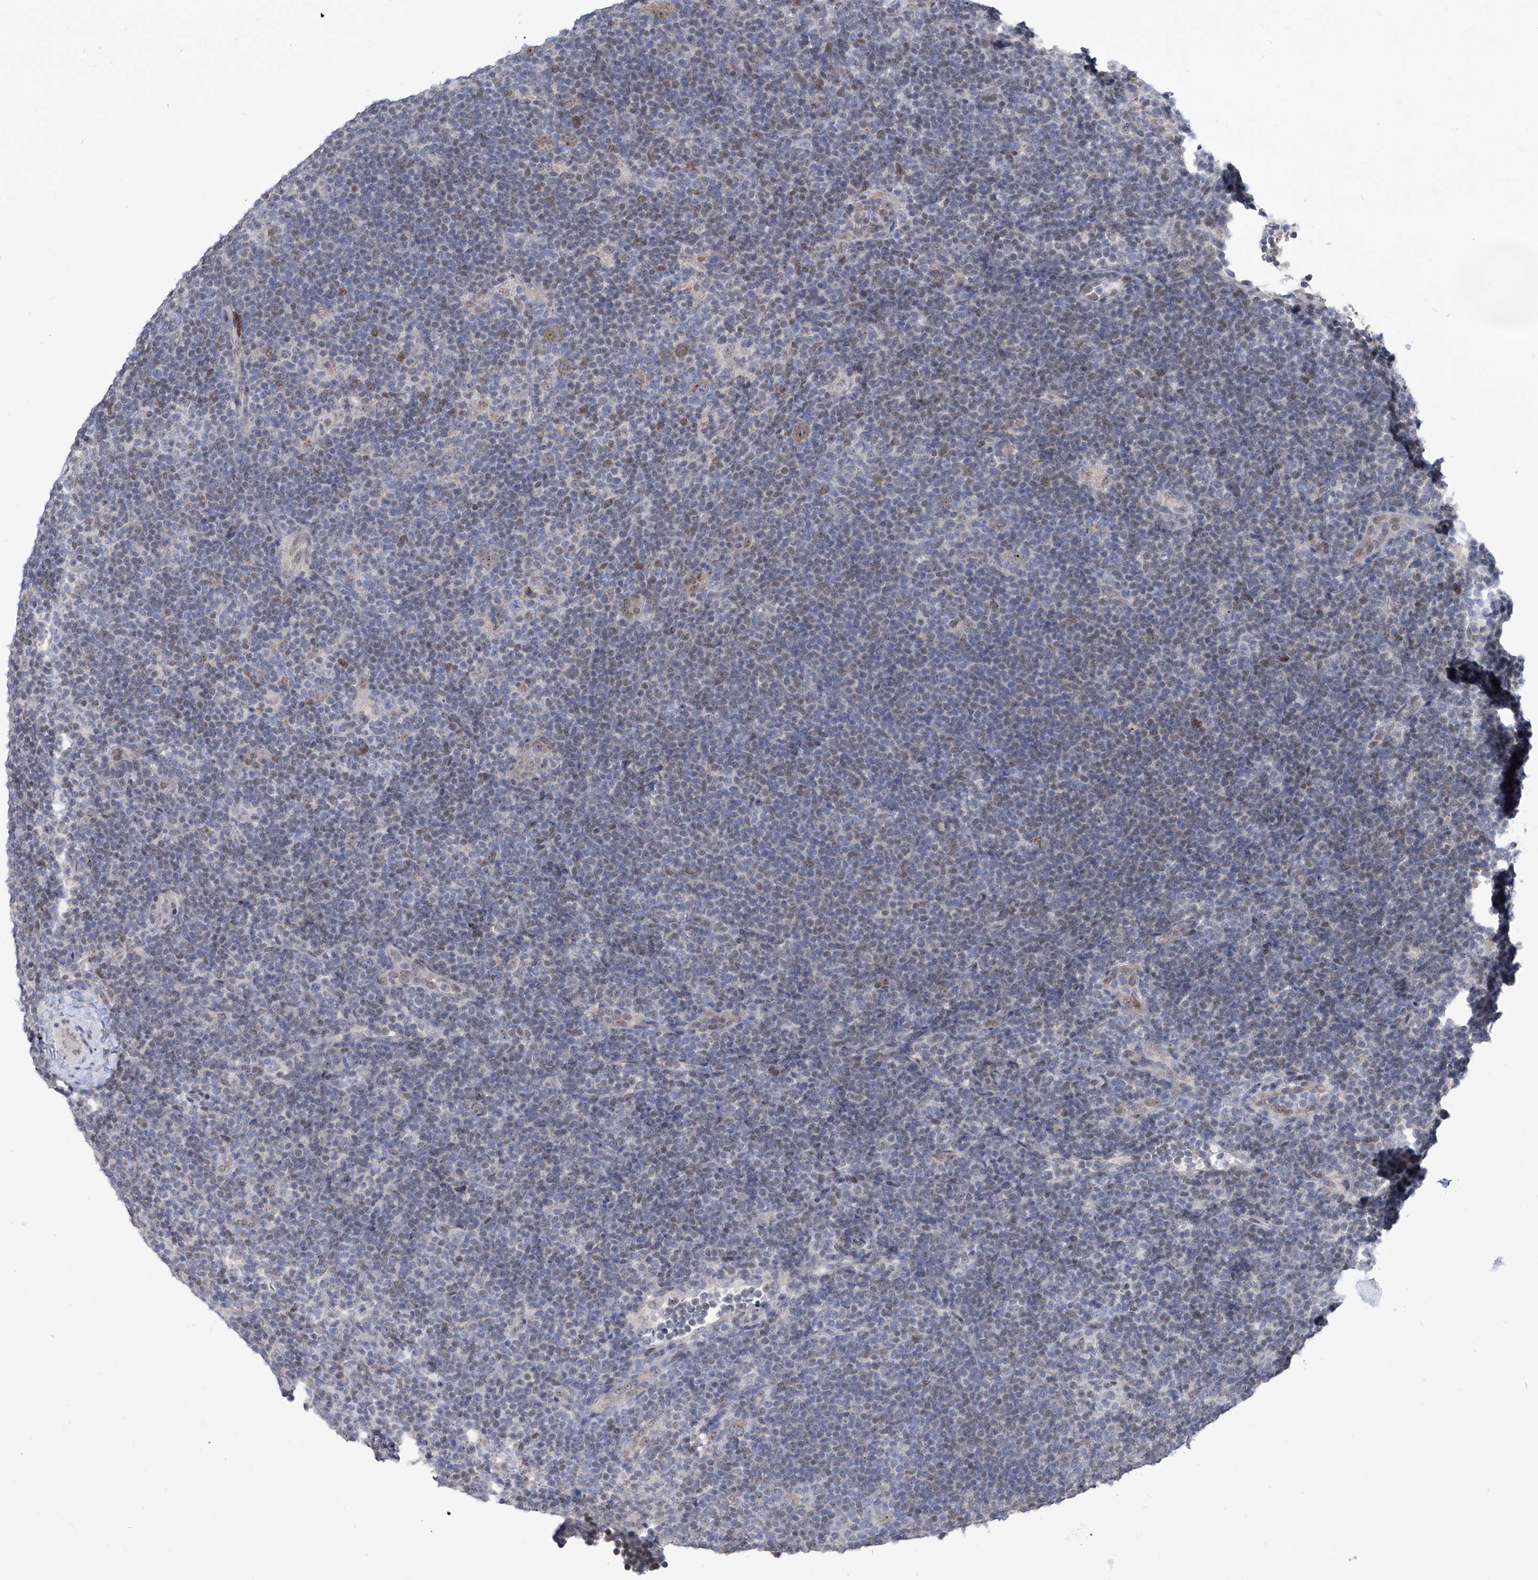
{"staining": {"intensity": "weak", "quantity": "25%-75%", "location": "cytoplasmic/membranous"}, "tissue": "lymphoma", "cell_type": "Tumor cells", "image_type": "cancer", "snomed": [{"axis": "morphology", "description": "Hodgkin's disease, NOS"}, {"axis": "topography", "description": "Lymph node"}], "caption": "A brown stain highlights weak cytoplasmic/membranous staining of a protein in human lymphoma tumor cells.", "gene": "CETN2", "patient": {"sex": "female", "age": 57}}